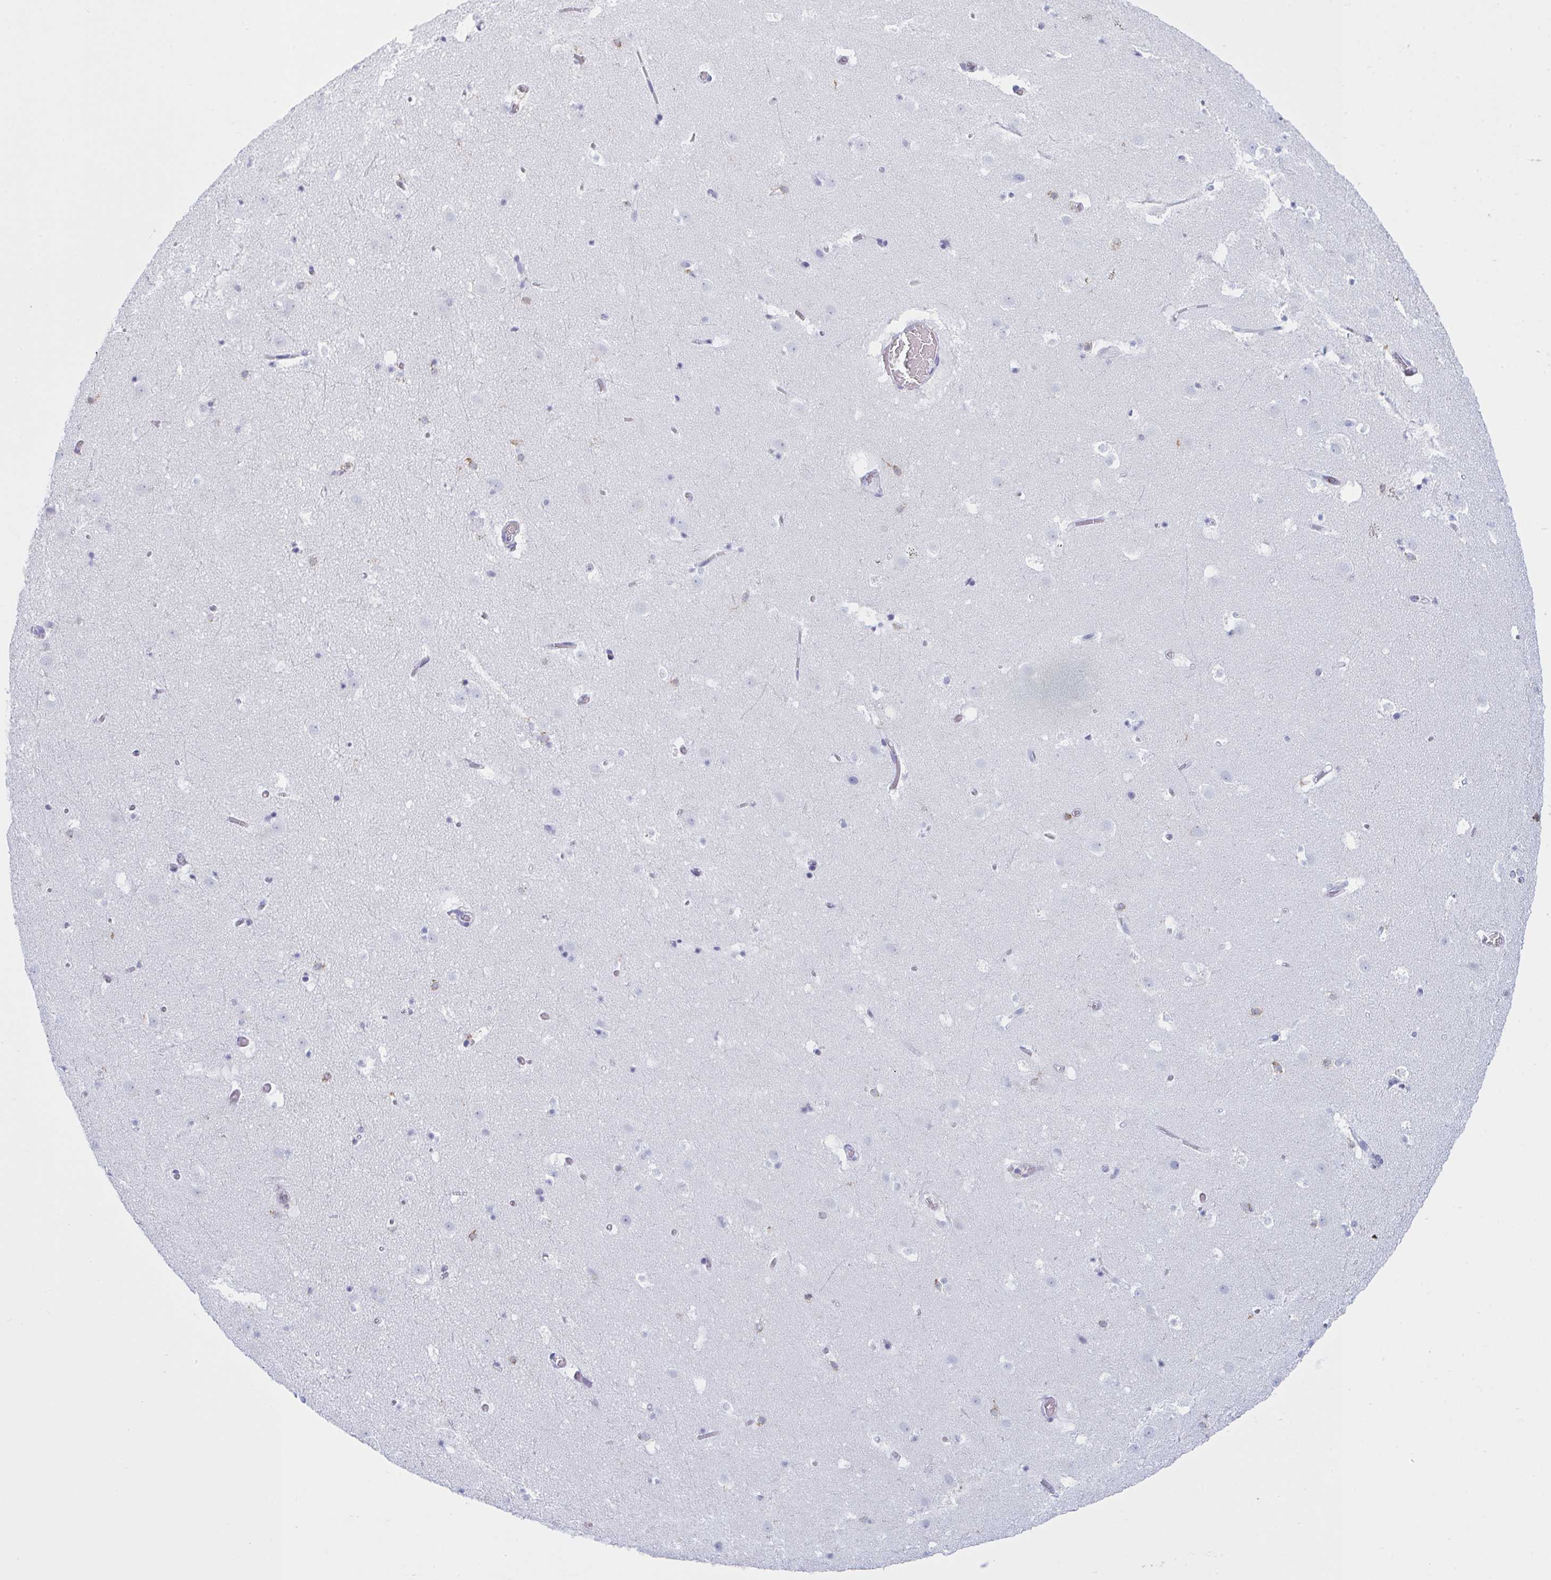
{"staining": {"intensity": "negative", "quantity": "none", "location": "none"}, "tissue": "caudate", "cell_type": "Glial cells", "image_type": "normal", "snomed": [{"axis": "morphology", "description": "Normal tissue, NOS"}, {"axis": "topography", "description": "Lateral ventricle wall"}], "caption": "Photomicrograph shows no protein staining in glial cells of benign caudate.", "gene": "MYO1F", "patient": {"sex": "male", "age": 37}}